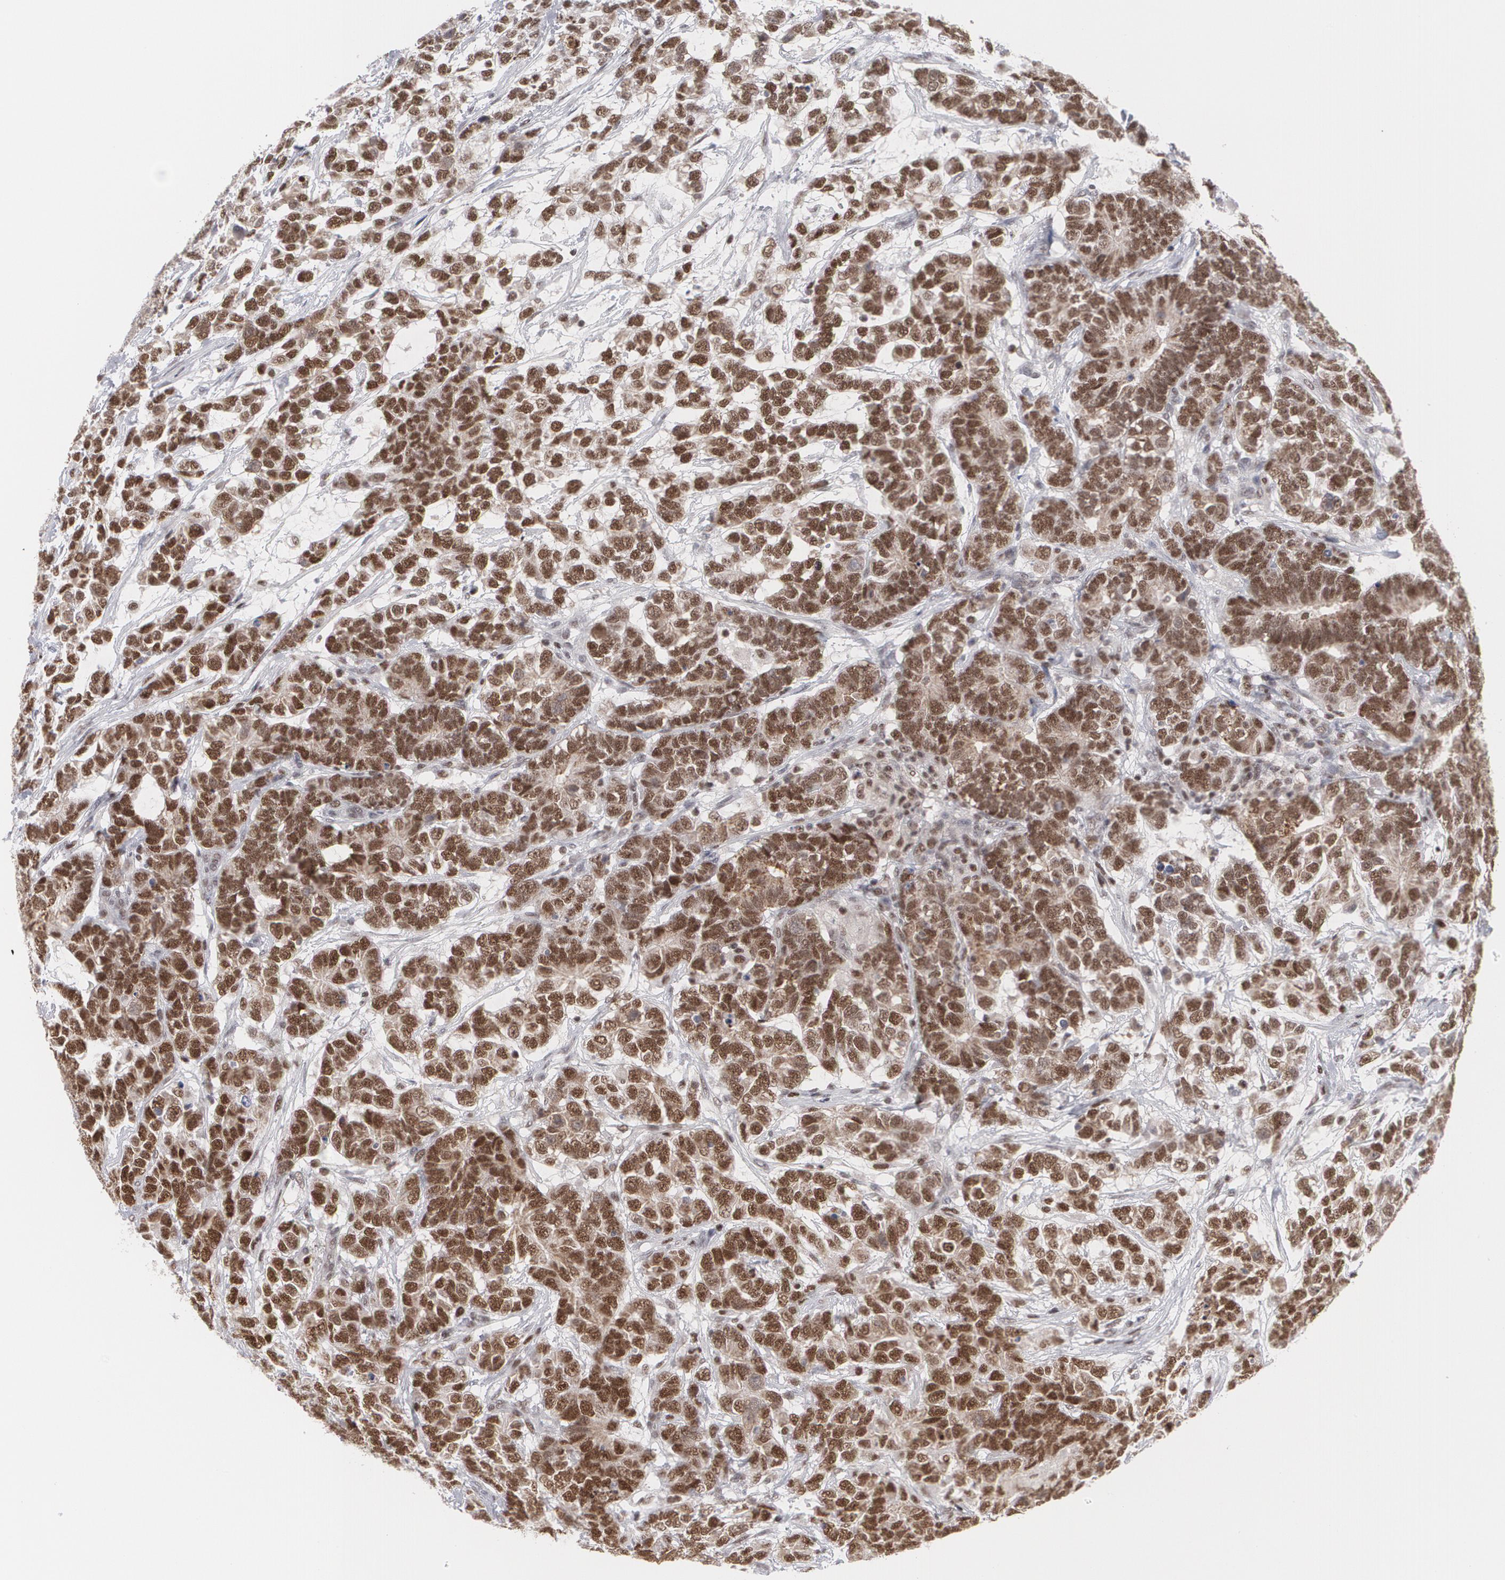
{"staining": {"intensity": "strong", "quantity": ">75%", "location": "nuclear"}, "tissue": "testis cancer", "cell_type": "Tumor cells", "image_type": "cancer", "snomed": [{"axis": "morphology", "description": "Carcinoma, Embryonal, NOS"}, {"axis": "topography", "description": "Testis"}], "caption": "About >75% of tumor cells in testis cancer reveal strong nuclear protein expression as visualized by brown immunohistochemical staining.", "gene": "MCL1", "patient": {"sex": "male", "age": 26}}